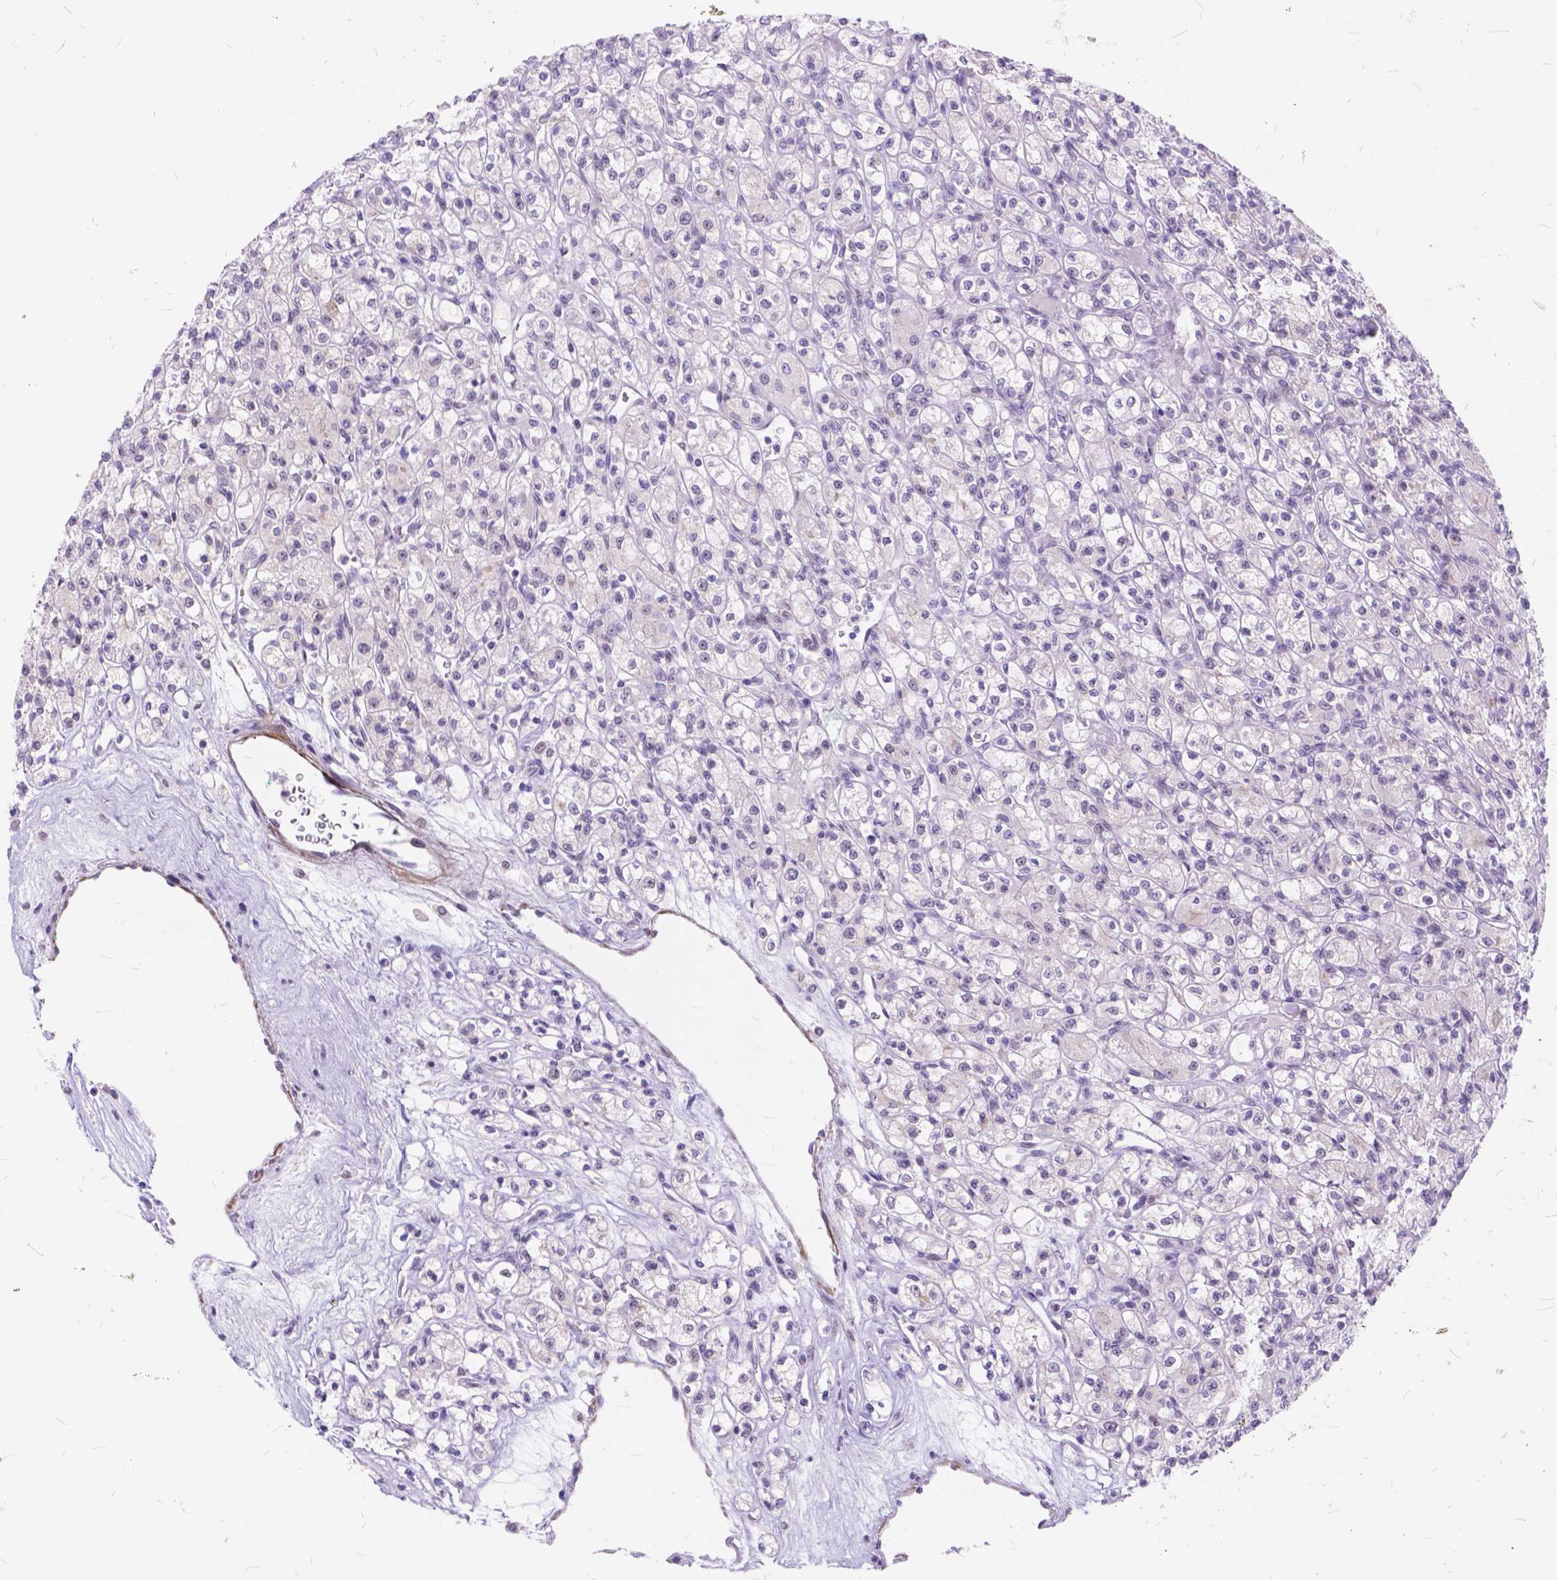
{"staining": {"intensity": "negative", "quantity": "none", "location": "none"}, "tissue": "renal cancer", "cell_type": "Tumor cells", "image_type": "cancer", "snomed": [{"axis": "morphology", "description": "Adenocarcinoma, NOS"}, {"axis": "topography", "description": "Kidney"}], "caption": "This is a photomicrograph of immunohistochemistry (IHC) staining of renal adenocarcinoma, which shows no expression in tumor cells.", "gene": "MAN2C1", "patient": {"sex": "female", "age": 70}}